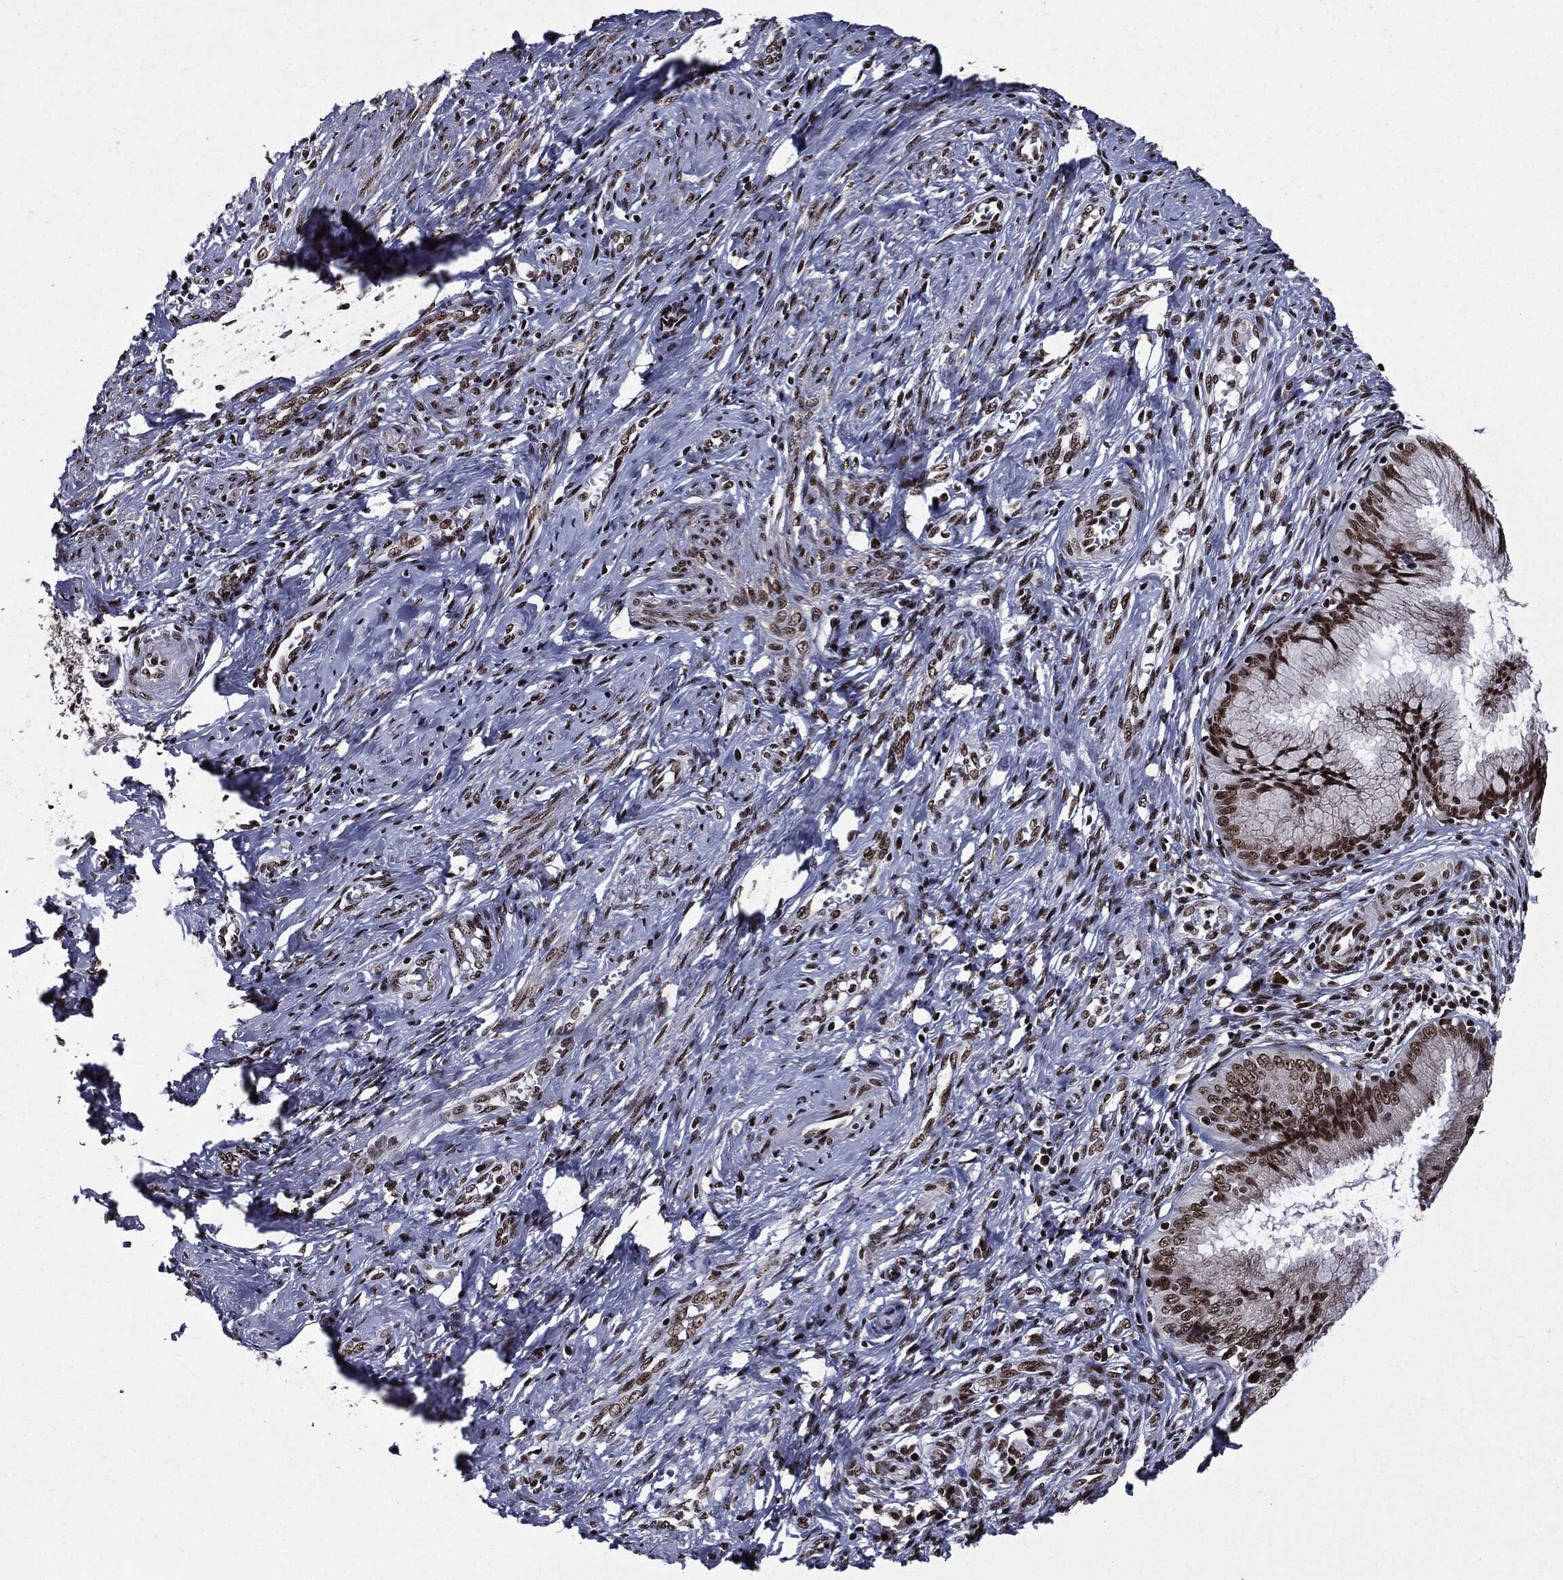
{"staining": {"intensity": "strong", "quantity": ">75%", "location": "nuclear"}, "tissue": "cervical cancer", "cell_type": "Tumor cells", "image_type": "cancer", "snomed": [{"axis": "morphology", "description": "Normal tissue, NOS"}, {"axis": "morphology", "description": "Squamous cell carcinoma, NOS"}, {"axis": "topography", "description": "Cervix"}], "caption": "This image demonstrates immunohistochemistry staining of human squamous cell carcinoma (cervical), with high strong nuclear staining in about >75% of tumor cells.", "gene": "ZFP91", "patient": {"sex": "female", "age": 39}}